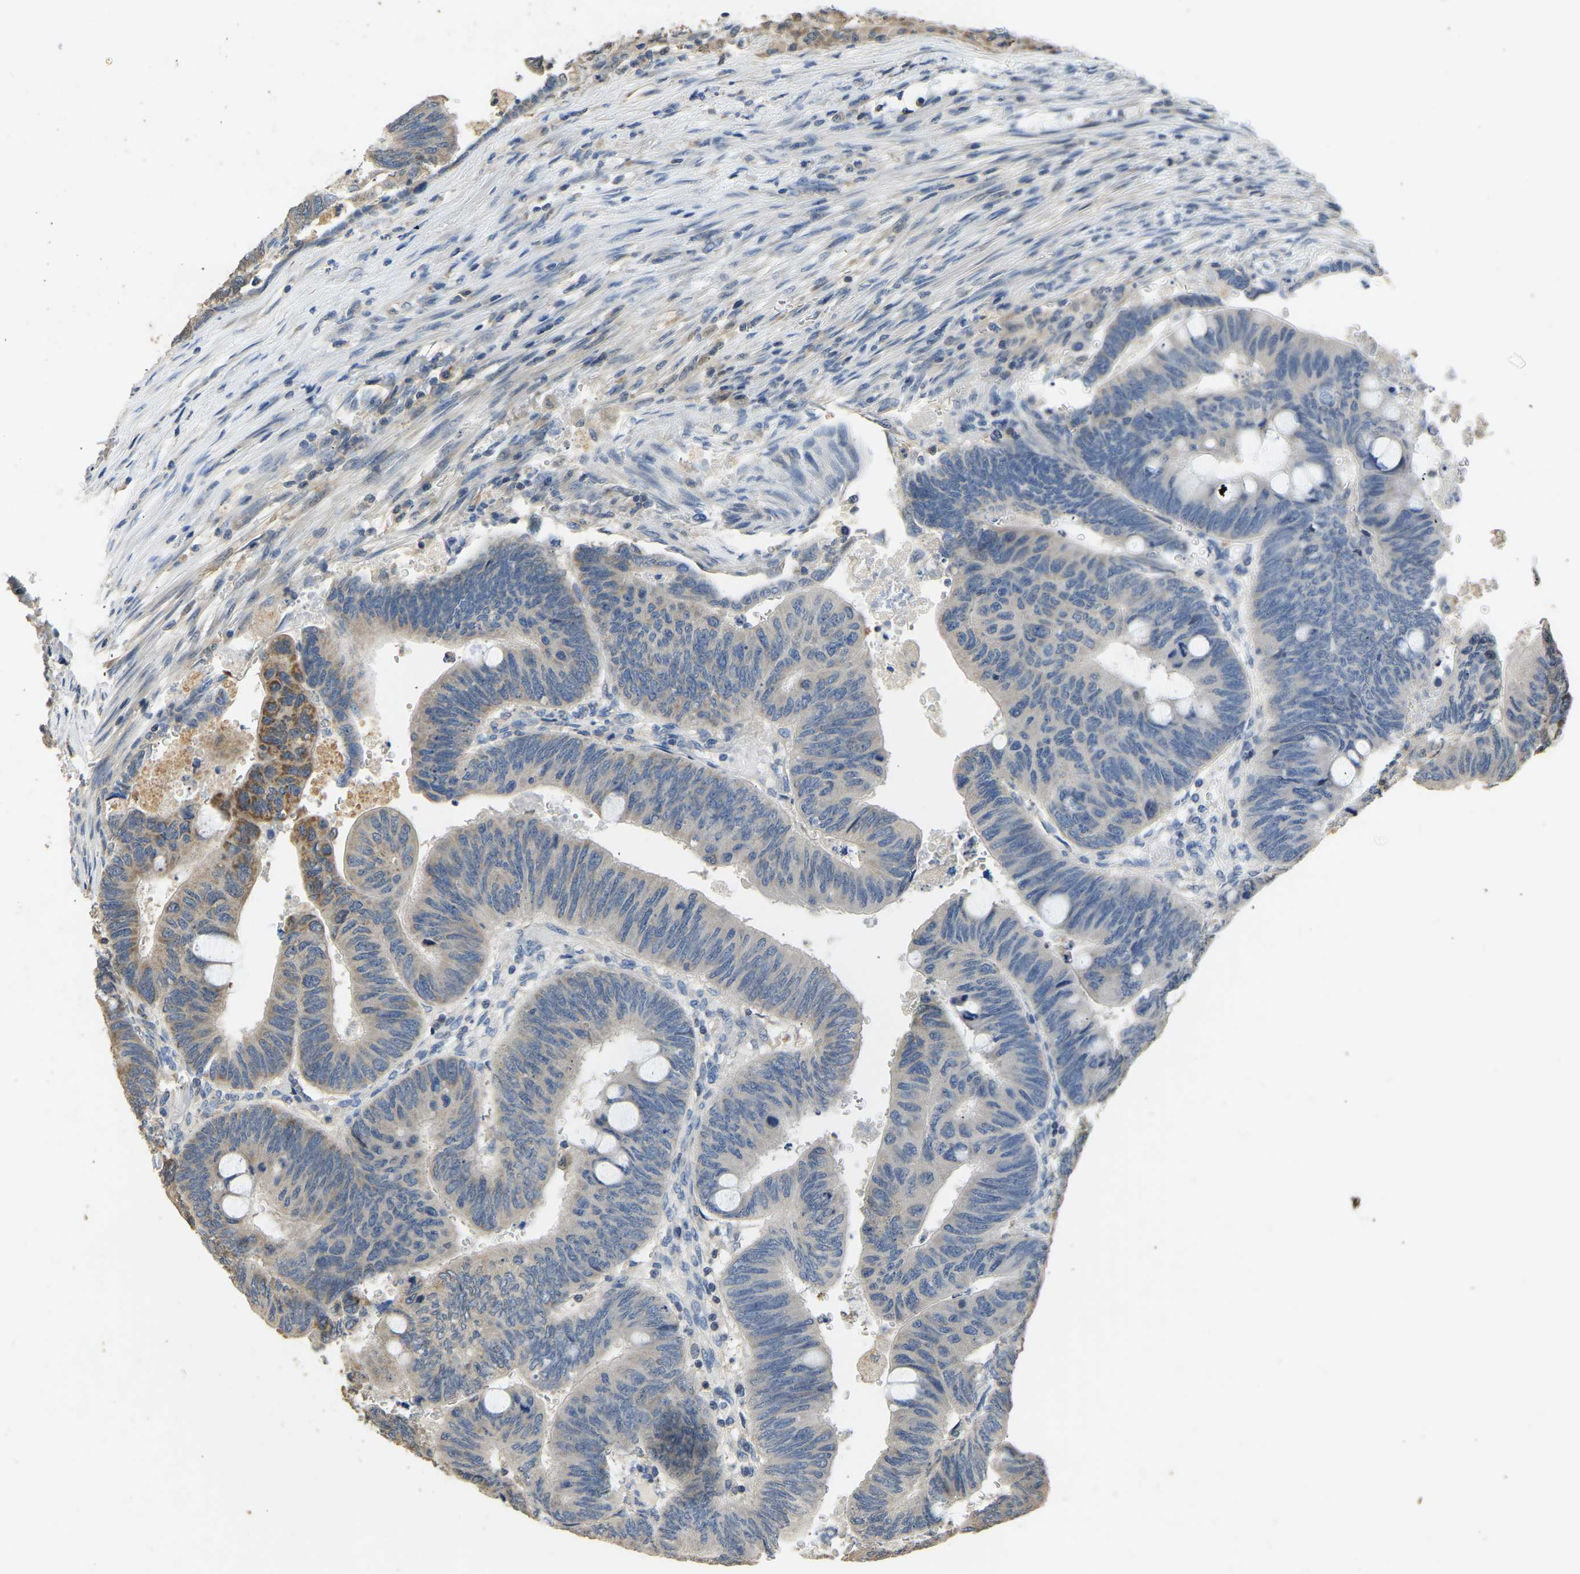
{"staining": {"intensity": "weak", "quantity": "<25%", "location": "cytoplasmic/membranous"}, "tissue": "colorectal cancer", "cell_type": "Tumor cells", "image_type": "cancer", "snomed": [{"axis": "morphology", "description": "Normal tissue, NOS"}, {"axis": "morphology", "description": "Adenocarcinoma, NOS"}, {"axis": "topography", "description": "Rectum"}, {"axis": "topography", "description": "Peripheral nerve tissue"}], "caption": "Human adenocarcinoma (colorectal) stained for a protein using IHC reveals no positivity in tumor cells.", "gene": "TUFM", "patient": {"sex": "male", "age": 92}}